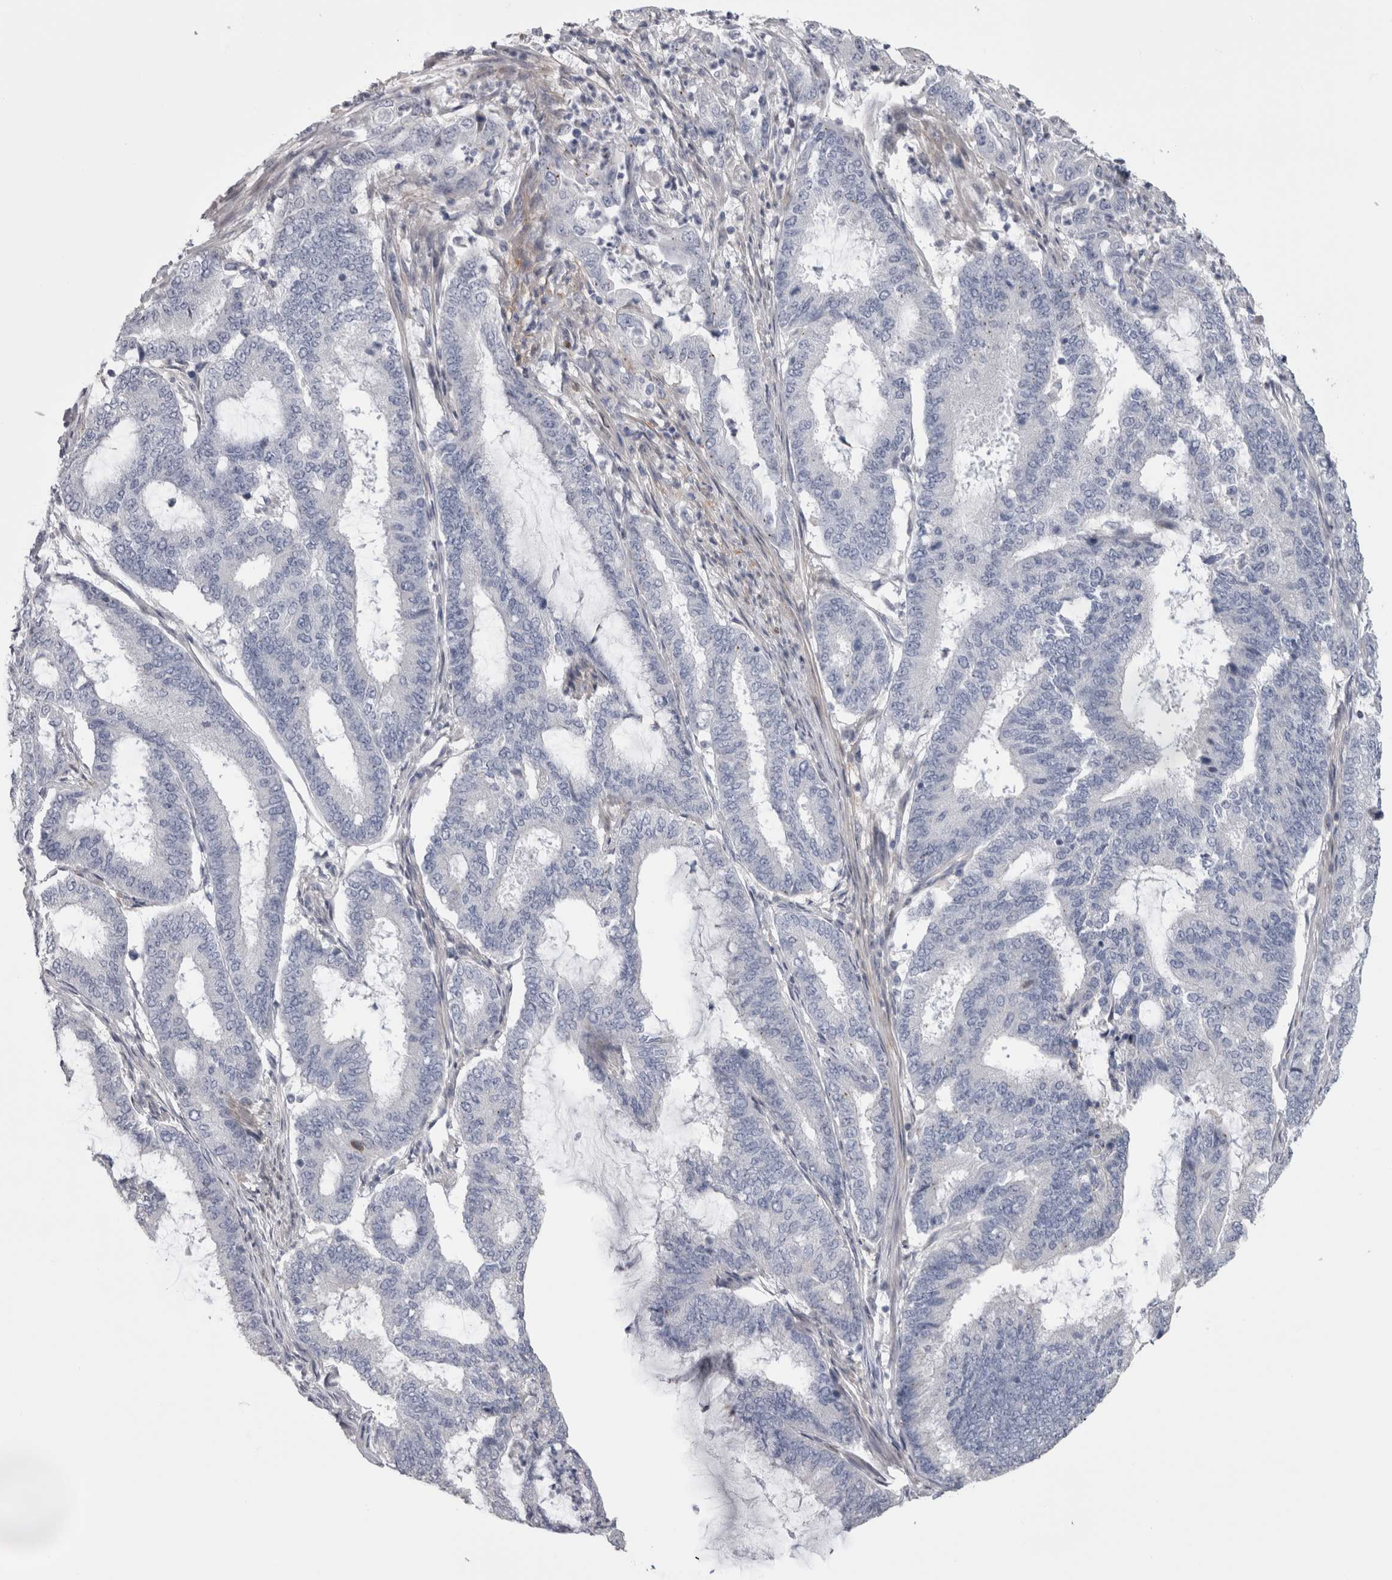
{"staining": {"intensity": "negative", "quantity": "none", "location": "none"}, "tissue": "endometrial cancer", "cell_type": "Tumor cells", "image_type": "cancer", "snomed": [{"axis": "morphology", "description": "Adenocarcinoma, NOS"}, {"axis": "topography", "description": "Endometrium"}], "caption": "Adenocarcinoma (endometrial) stained for a protein using immunohistochemistry displays no expression tumor cells.", "gene": "IL33", "patient": {"sex": "female", "age": 51}}